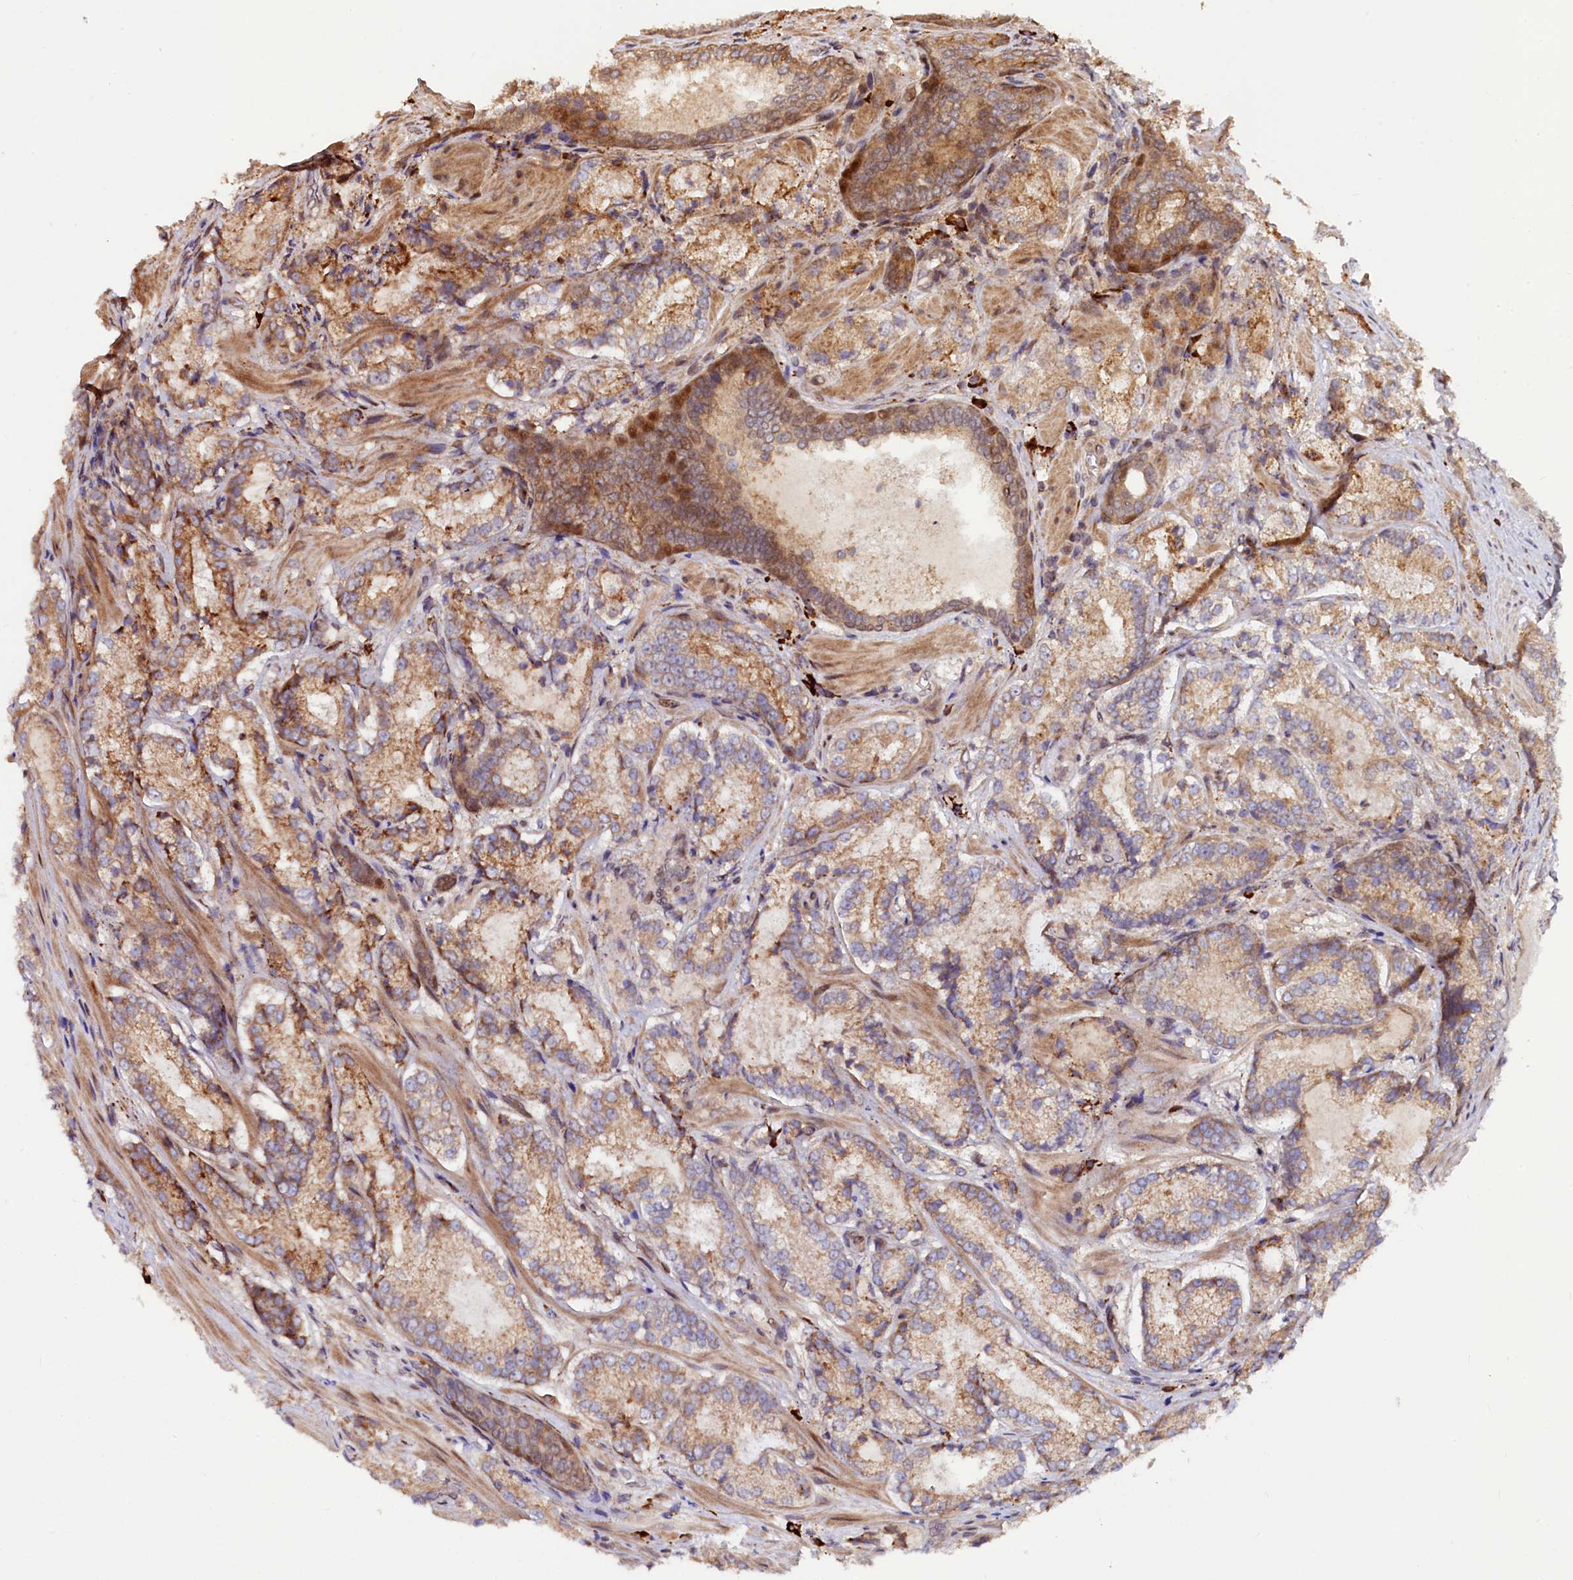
{"staining": {"intensity": "moderate", "quantity": ">75%", "location": "cytoplasmic/membranous"}, "tissue": "prostate cancer", "cell_type": "Tumor cells", "image_type": "cancer", "snomed": [{"axis": "morphology", "description": "Adenocarcinoma, Low grade"}, {"axis": "topography", "description": "Prostate"}], "caption": "Immunohistochemistry (IHC) image of neoplastic tissue: prostate cancer stained using IHC shows medium levels of moderate protein expression localized specifically in the cytoplasmic/membranous of tumor cells, appearing as a cytoplasmic/membranous brown color.", "gene": "C5orf15", "patient": {"sex": "male", "age": 74}}